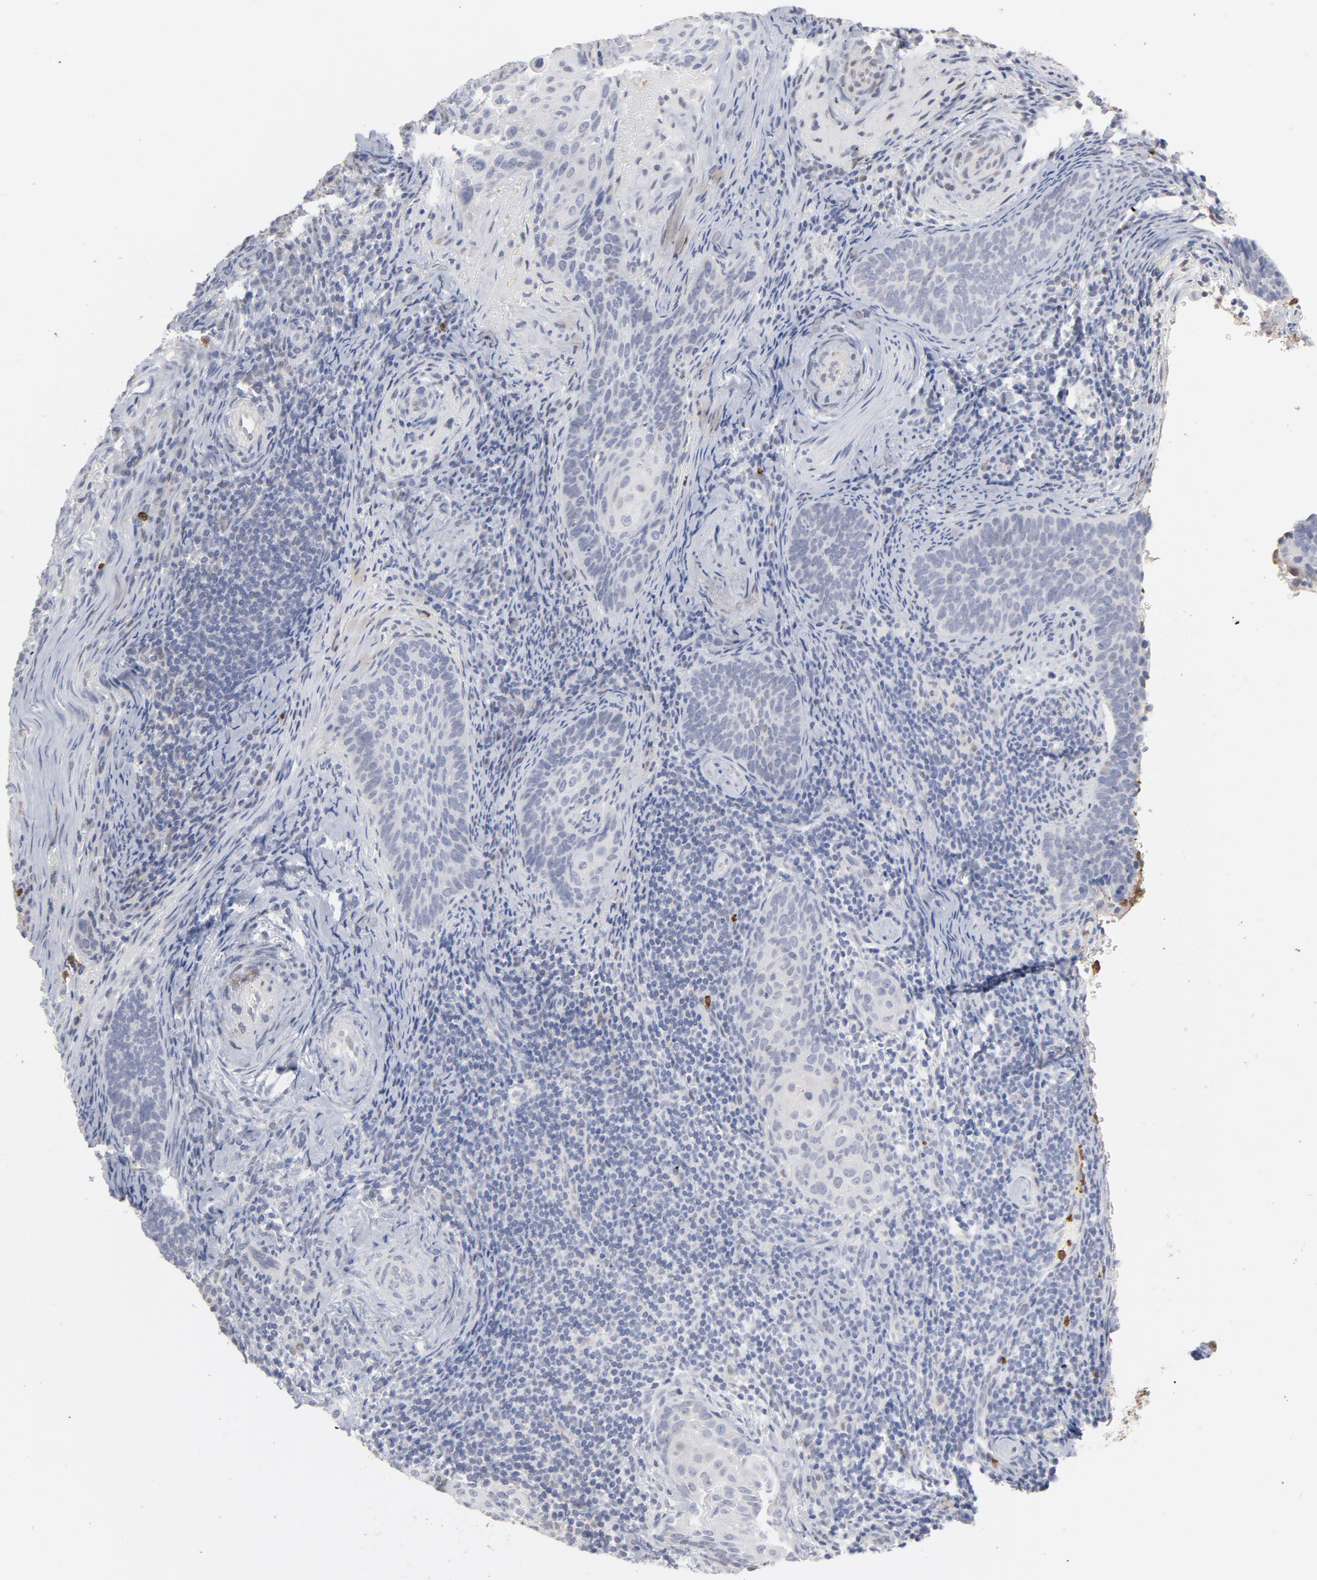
{"staining": {"intensity": "negative", "quantity": "none", "location": "none"}, "tissue": "cervical cancer", "cell_type": "Tumor cells", "image_type": "cancer", "snomed": [{"axis": "morphology", "description": "Squamous cell carcinoma, NOS"}, {"axis": "topography", "description": "Cervix"}], "caption": "This micrograph is of cervical cancer stained with IHC to label a protein in brown with the nuclei are counter-stained blue. There is no expression in tumor cells. The staining is performed using DAB (3,3'-diaminobenzidine) brown chromogen with nuclei counter-stained in using hematoxylin.", "gene": "PNMA1", "patient": {"sex": "female", "age": 33}}